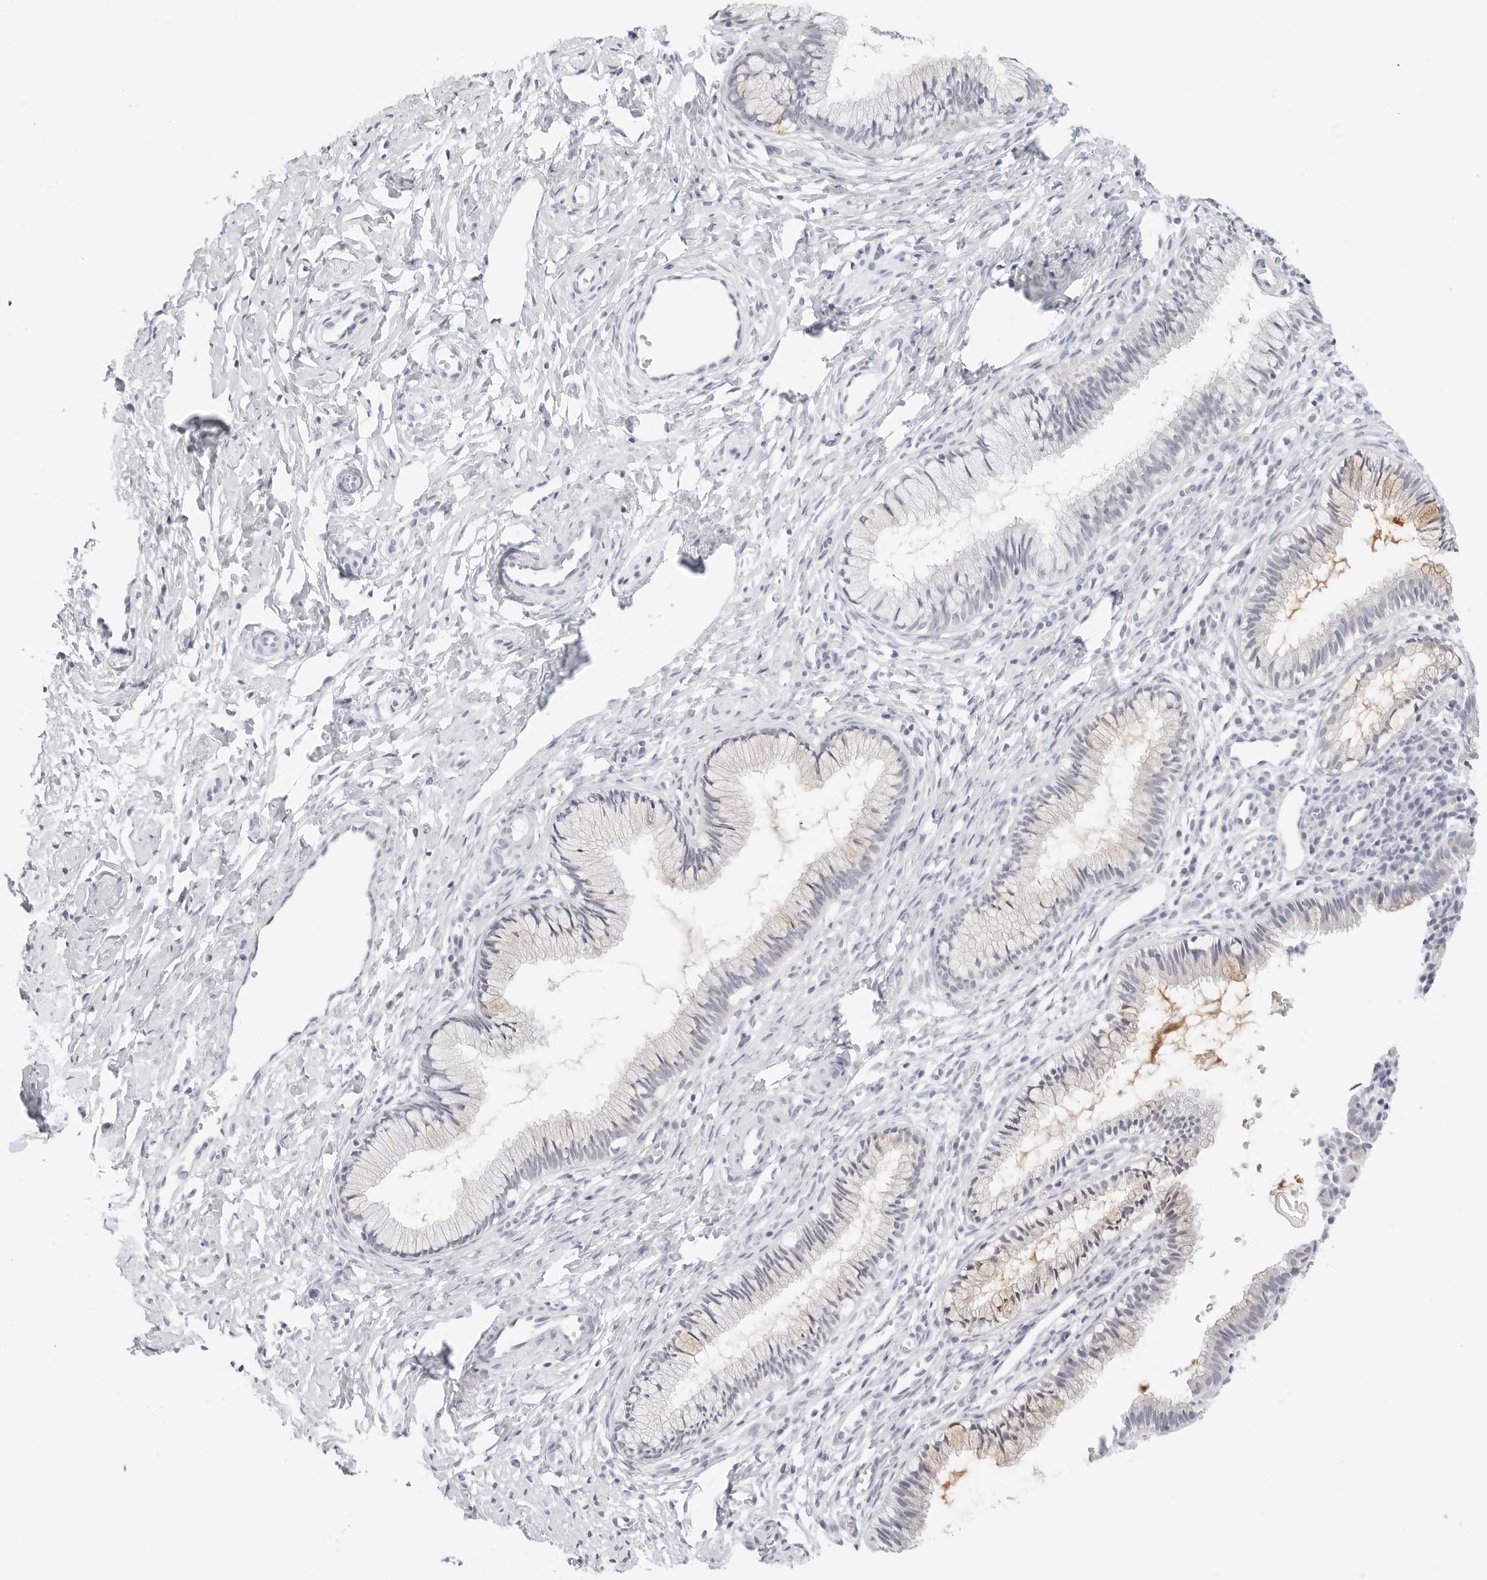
{"staining": {"intensity": "moderate", "quantity": "<25%", "location": "cytoplasmic/membranous"}, "tissue": "cervix", "cell_type": "Glandular cells", "image_type": "normal", "snomed": [{"axis": "morphology", "description": "Normal tissue, NOS"}, {"axis": "topography", "description": "Cervix"}], "caption": "The micrograph shows staining of benign cervix, revealing moderate cytoplasmic/membranous protein positivity (brown color) within glandular cells. The staining is performed using DAB brown chromogen to label protein expression. The nuclei are counter-stained blue using hematoxylin.", "gene": "HMGCS2", "patient": {"sex": "female", "age": 27}}